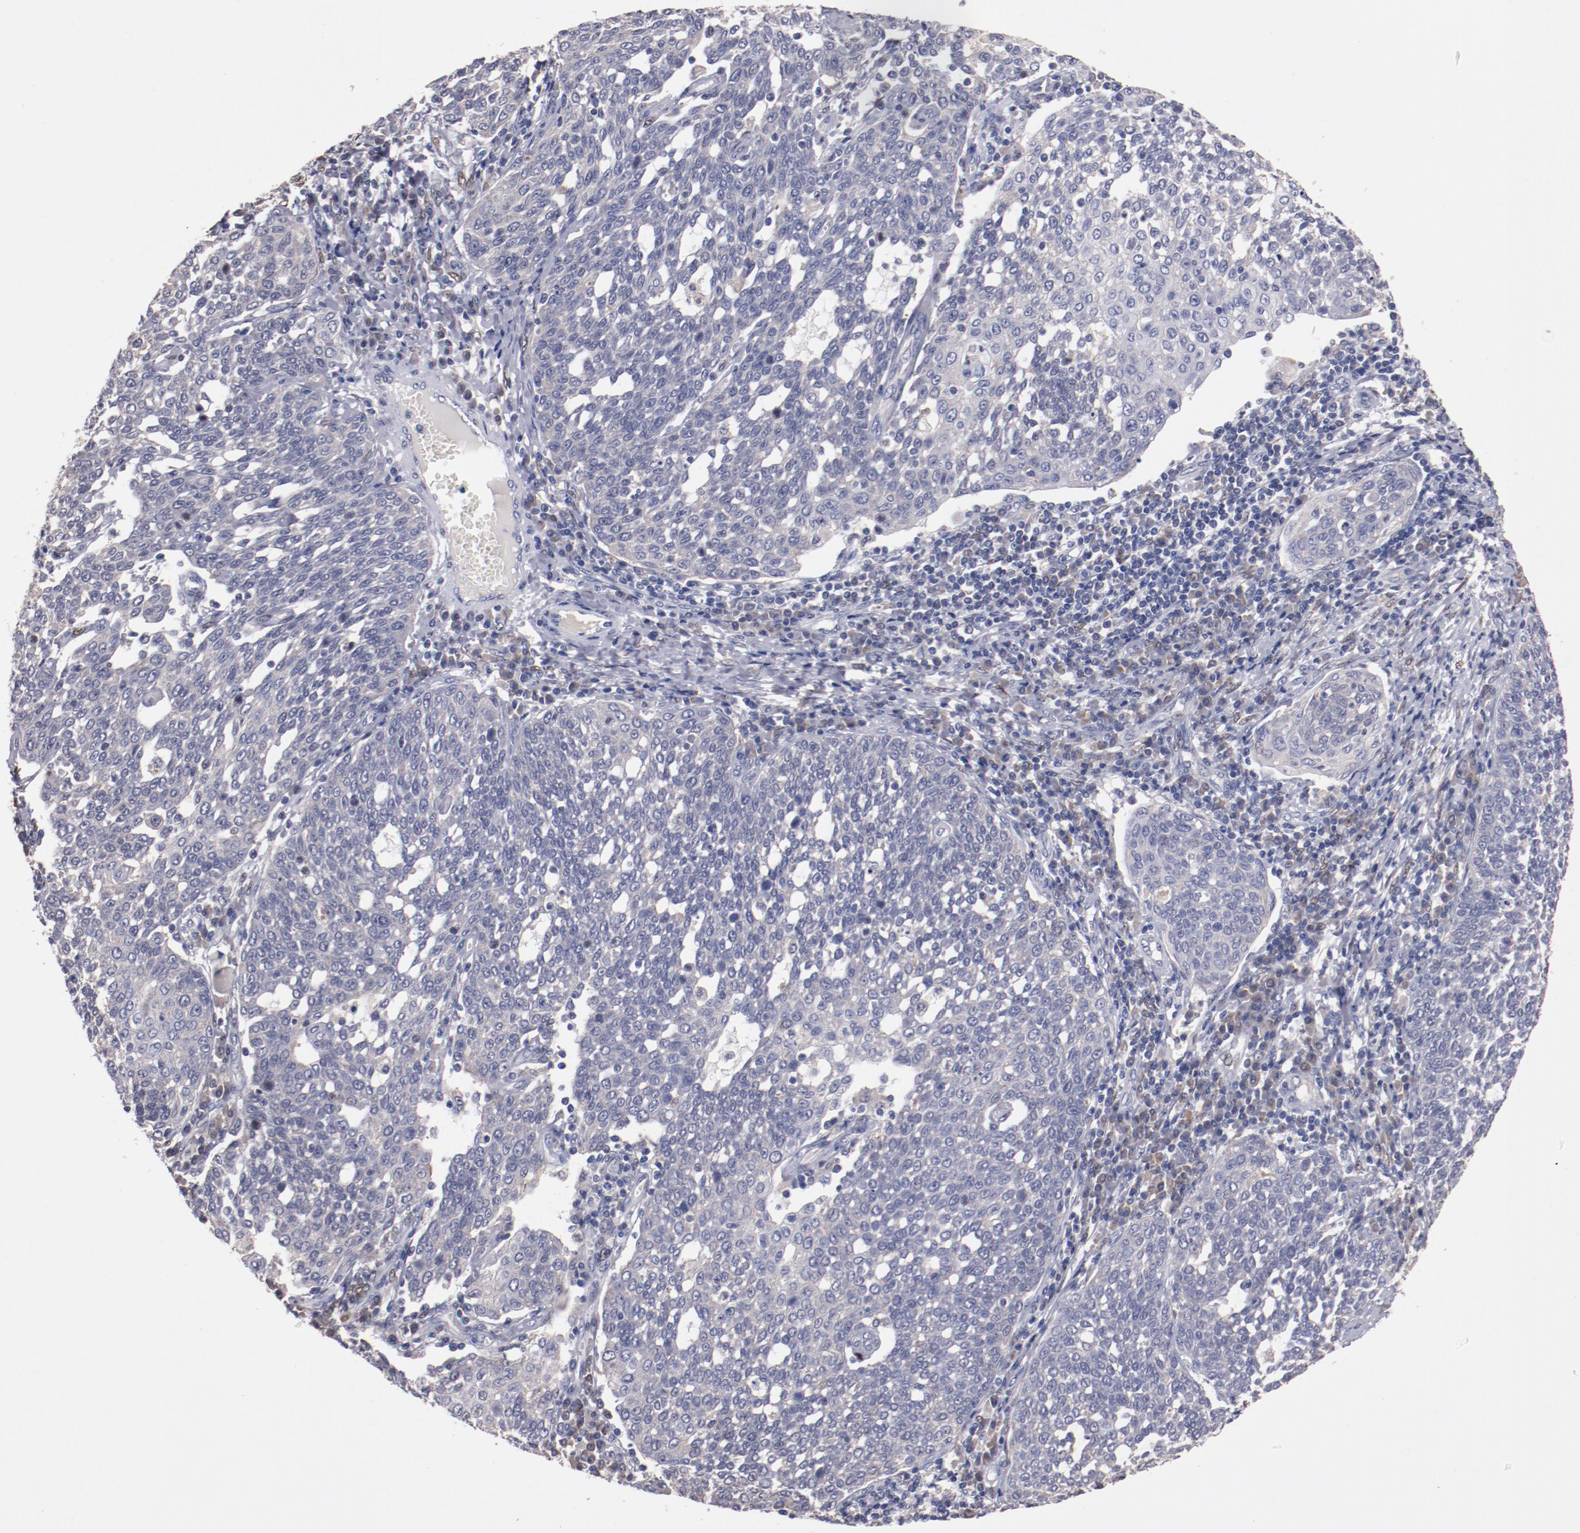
{"staining": {"intensity": "negative", "quantity": "none", "location": "none"}, "tissue": "cervical cancer", "cell_type": "Tumor cells", "image_type": "cancer", "snomed": [{"axis": "morphology", "description": "Squamous cell carcinoma, NOS"}, {"axis": "topography", "description": "Cervix"}], "caption": "IHC photomicrograph of squamous cell carcinoma (cervical) stained for a protein (brown), which reveals no positivity in tumor cells.", "gene": "FAM81A", "patient": {"sex": "female", "age": 34}}